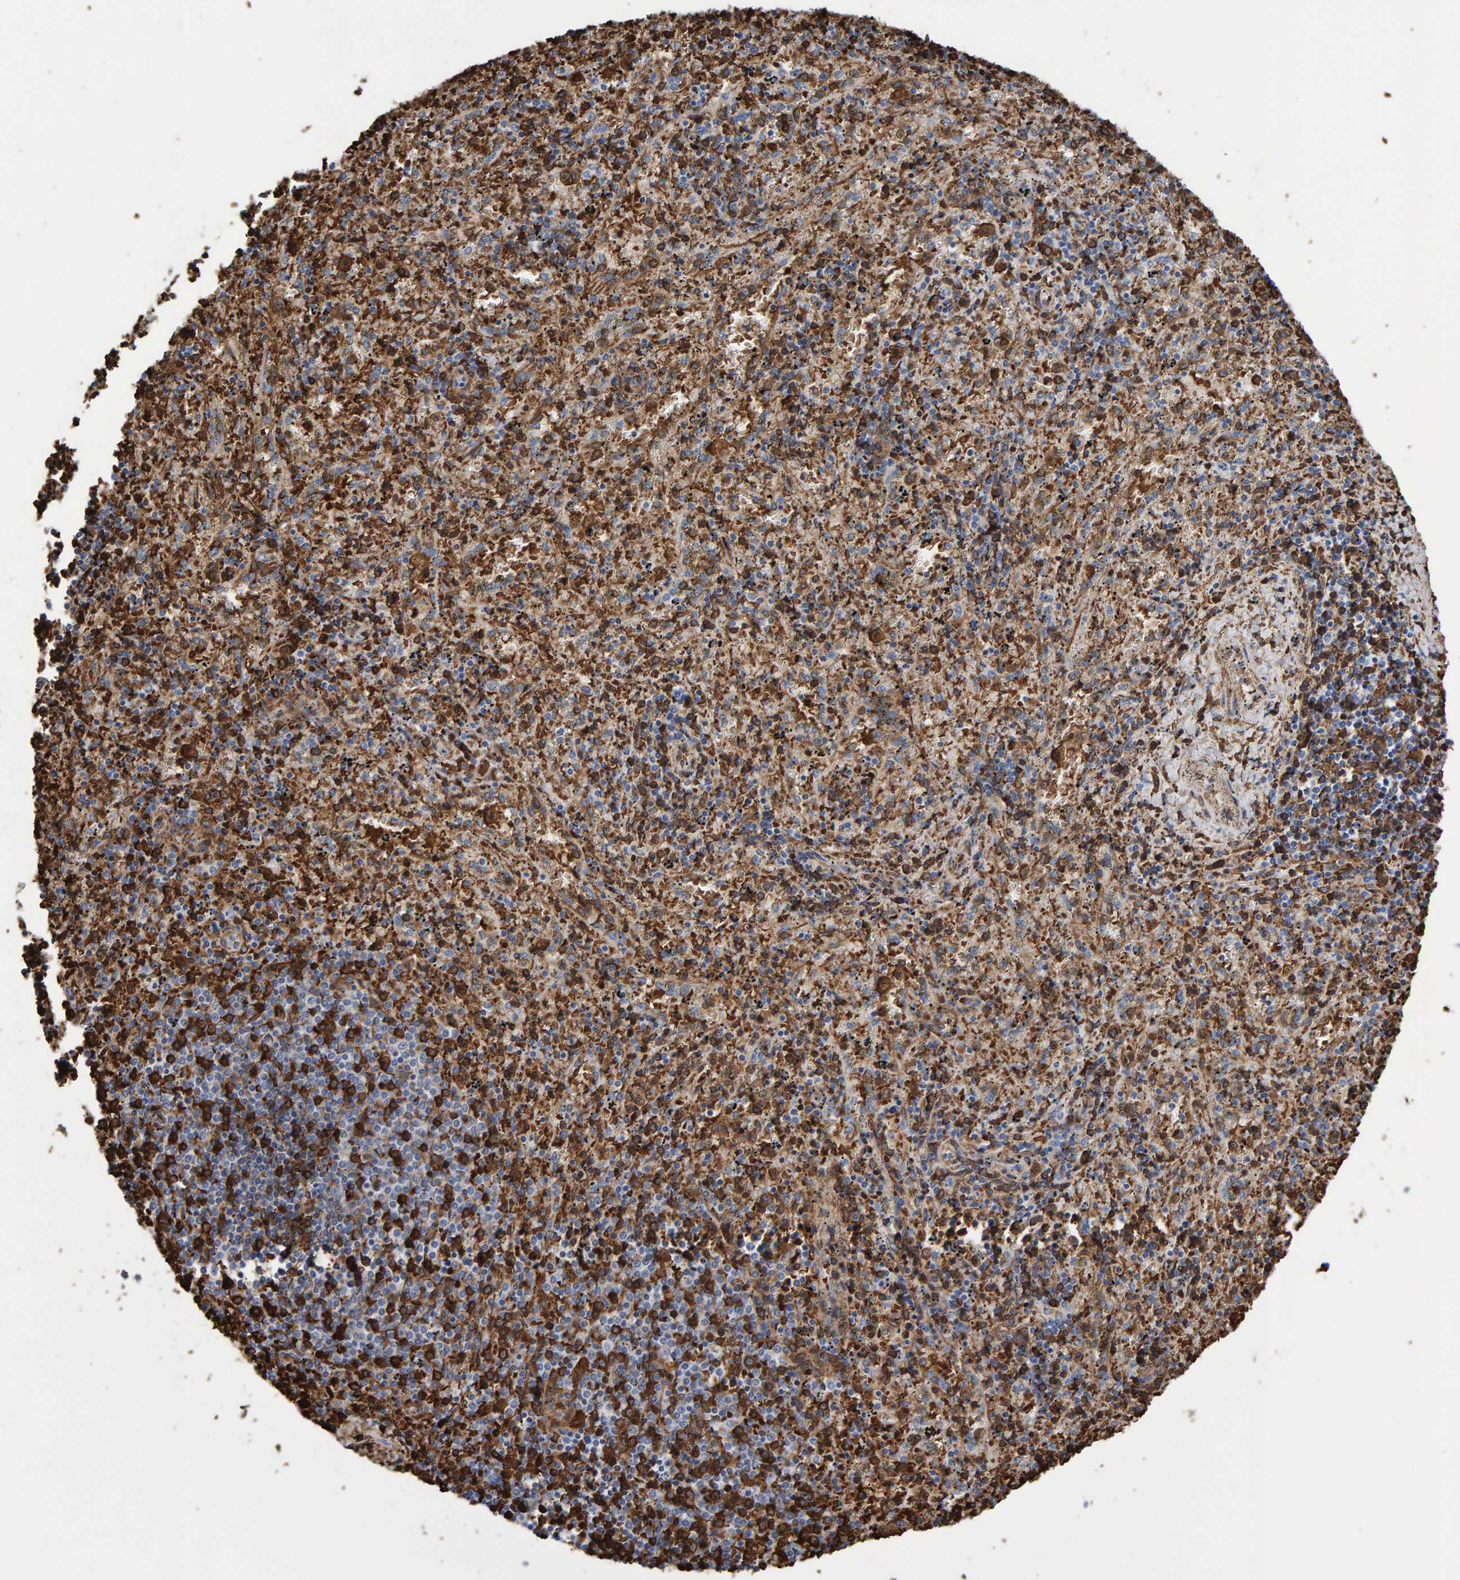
{"staining": {"intensity": "strong", "quantity": ">75%", "location": "cytoplasmic/membranous"}, "tissue": "spleen", "cell_type": "Cells in red pulp", "image_type": "normal", "snomed": [{"axis": "morphology", "description": "Normal tissue, NOS"}, {"axis": "topography", "description": "Spleen"}], "caption": "Spleen stained with a brown dye exhibits strong cytoplasmic/membranous positive staining in approximately >75% of cells in red pulp.", "gene": "VPS9D1", "patient": {"sex": "male", "age": 11}}